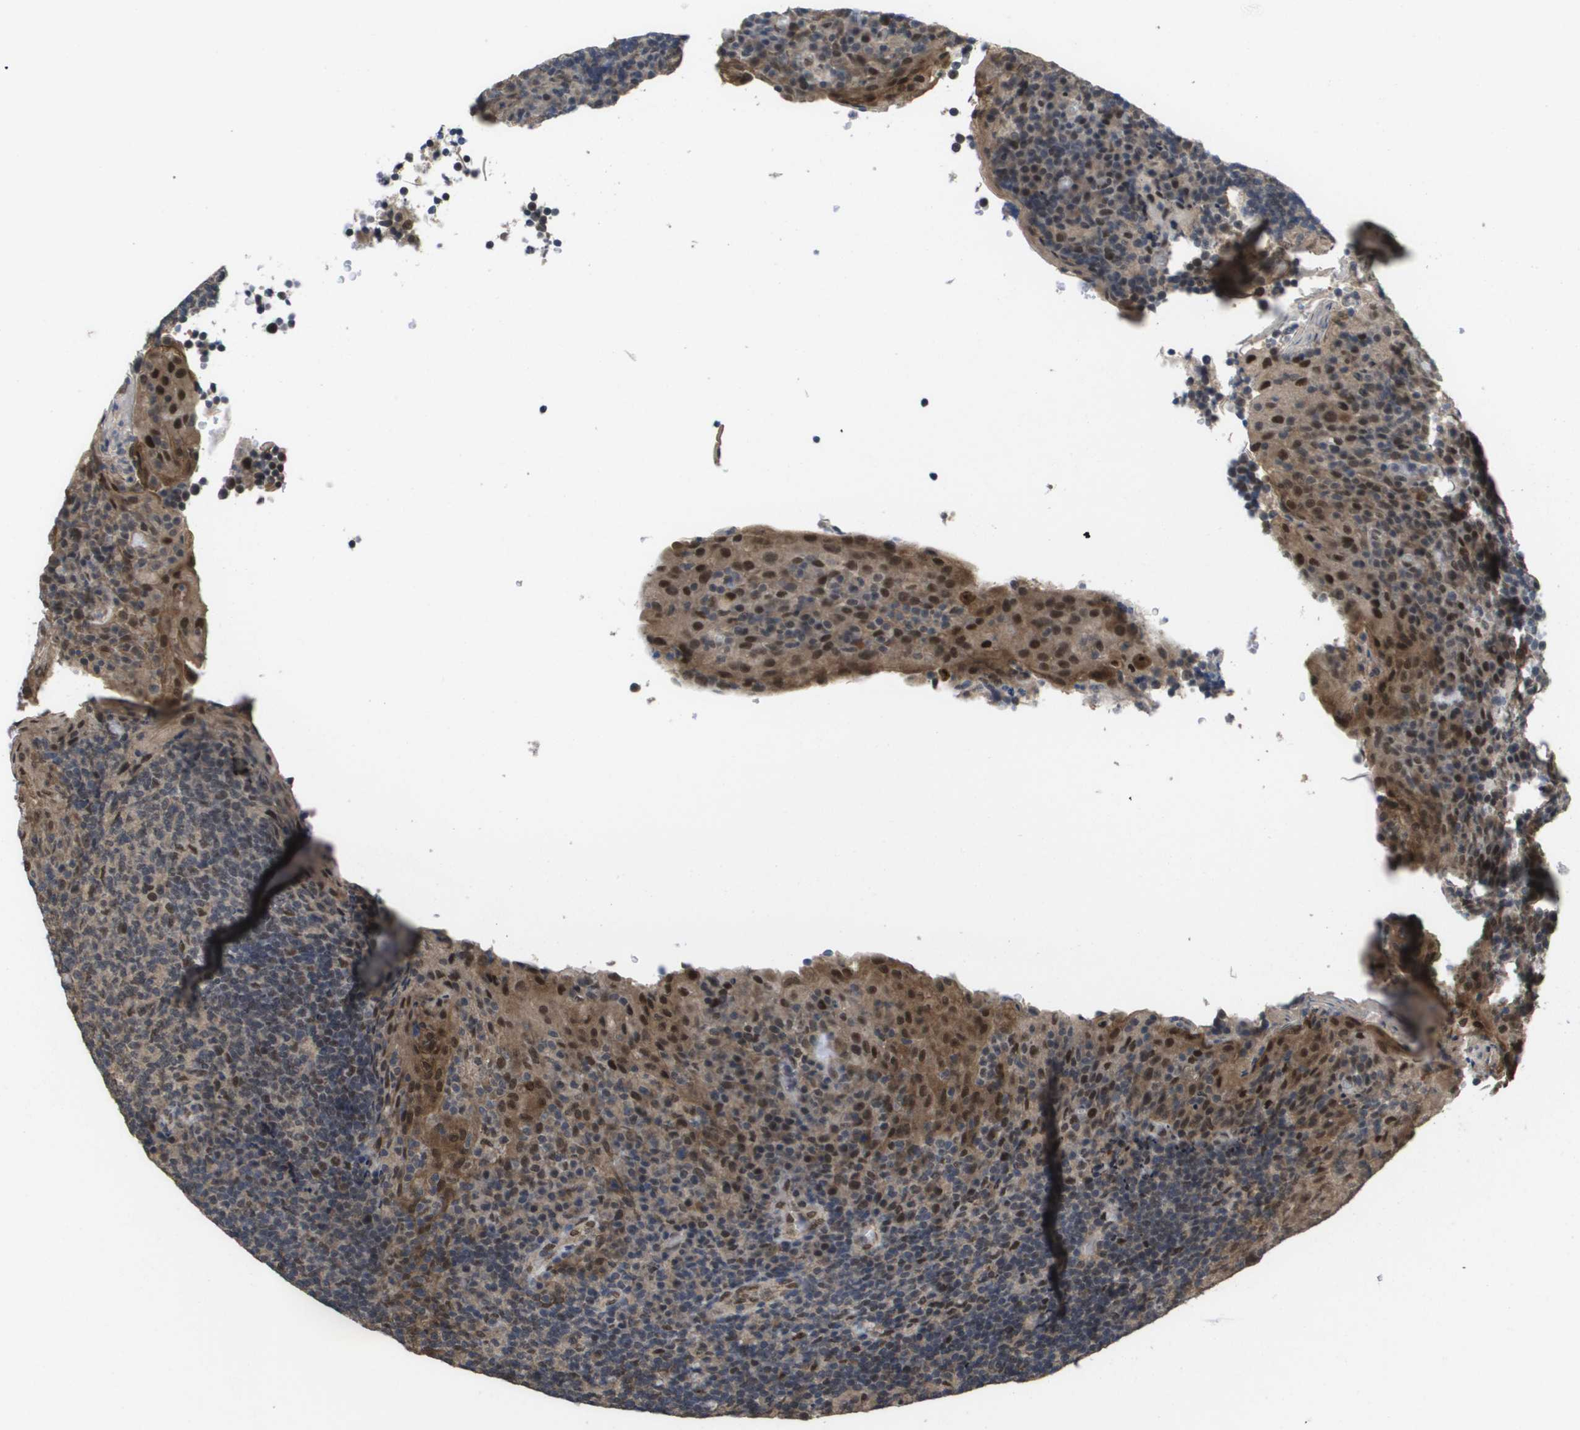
{"staining": {"intensity": "strong", "quantity": "25%-75%", "location": "cytoplasmic/membranous,nuclear"}, "tissue": "tonsil", "cell_type": "Germinal center cells", "image_type": "normal", "snomed": [{"axis": "morphology", "description": "Normal tissue, NOS"}, {"axis": "topography", "description": "Tonsil"}], "caption": "Protein staining of benign tonsil demonstrates strong cytoplasmic/membranous,nuclear positivity in about 25%-75% of germinal center cells.", "gene": "AMBRA1", "patient": {"sex": "male", "age": 17}}